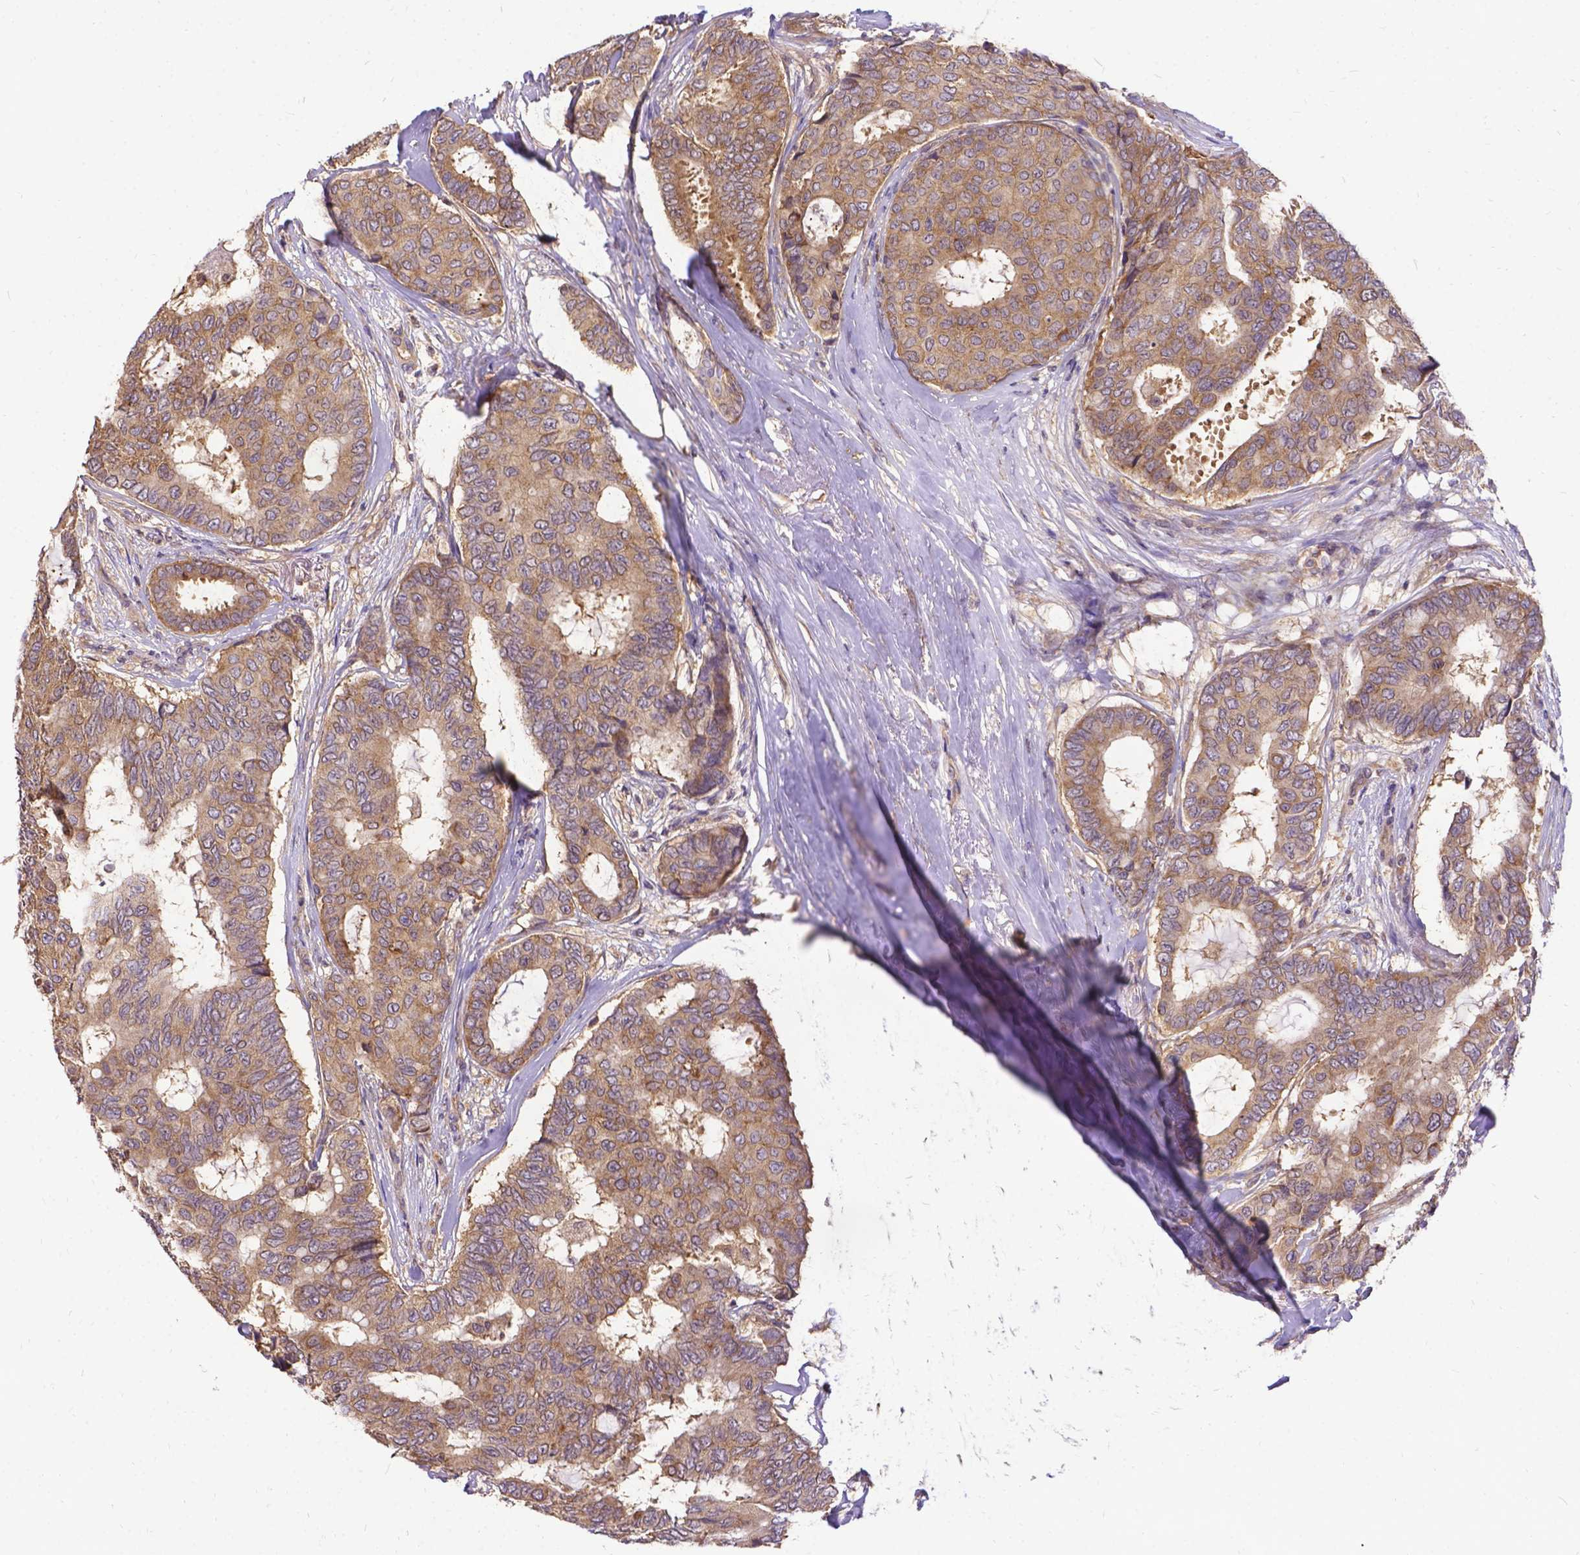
{"staining": {"intensity": "moderate", "quantity": ">75%", "location": "cytoplasmic/membranous"}, "tissue": "breast cancer", "cell_type": "Tumor cells", "image_type": "cancer", "snomed": [{"axis": "morphology", "description": "Duct carcinoma"}, {"axis": "topography", "description": "Breast"}], "caption": "This micrograph shows breast cancer (infiltrating ductal carcinoma) stained with immunohistochemistry to label a protein in brown. The cytoplasmic/membranous of tumor cells show moderate positivity for the protein. Nuclei are counter-stained blue.", "gene": "DENND6A", "patient": {"sex": "female", "age": 75}}